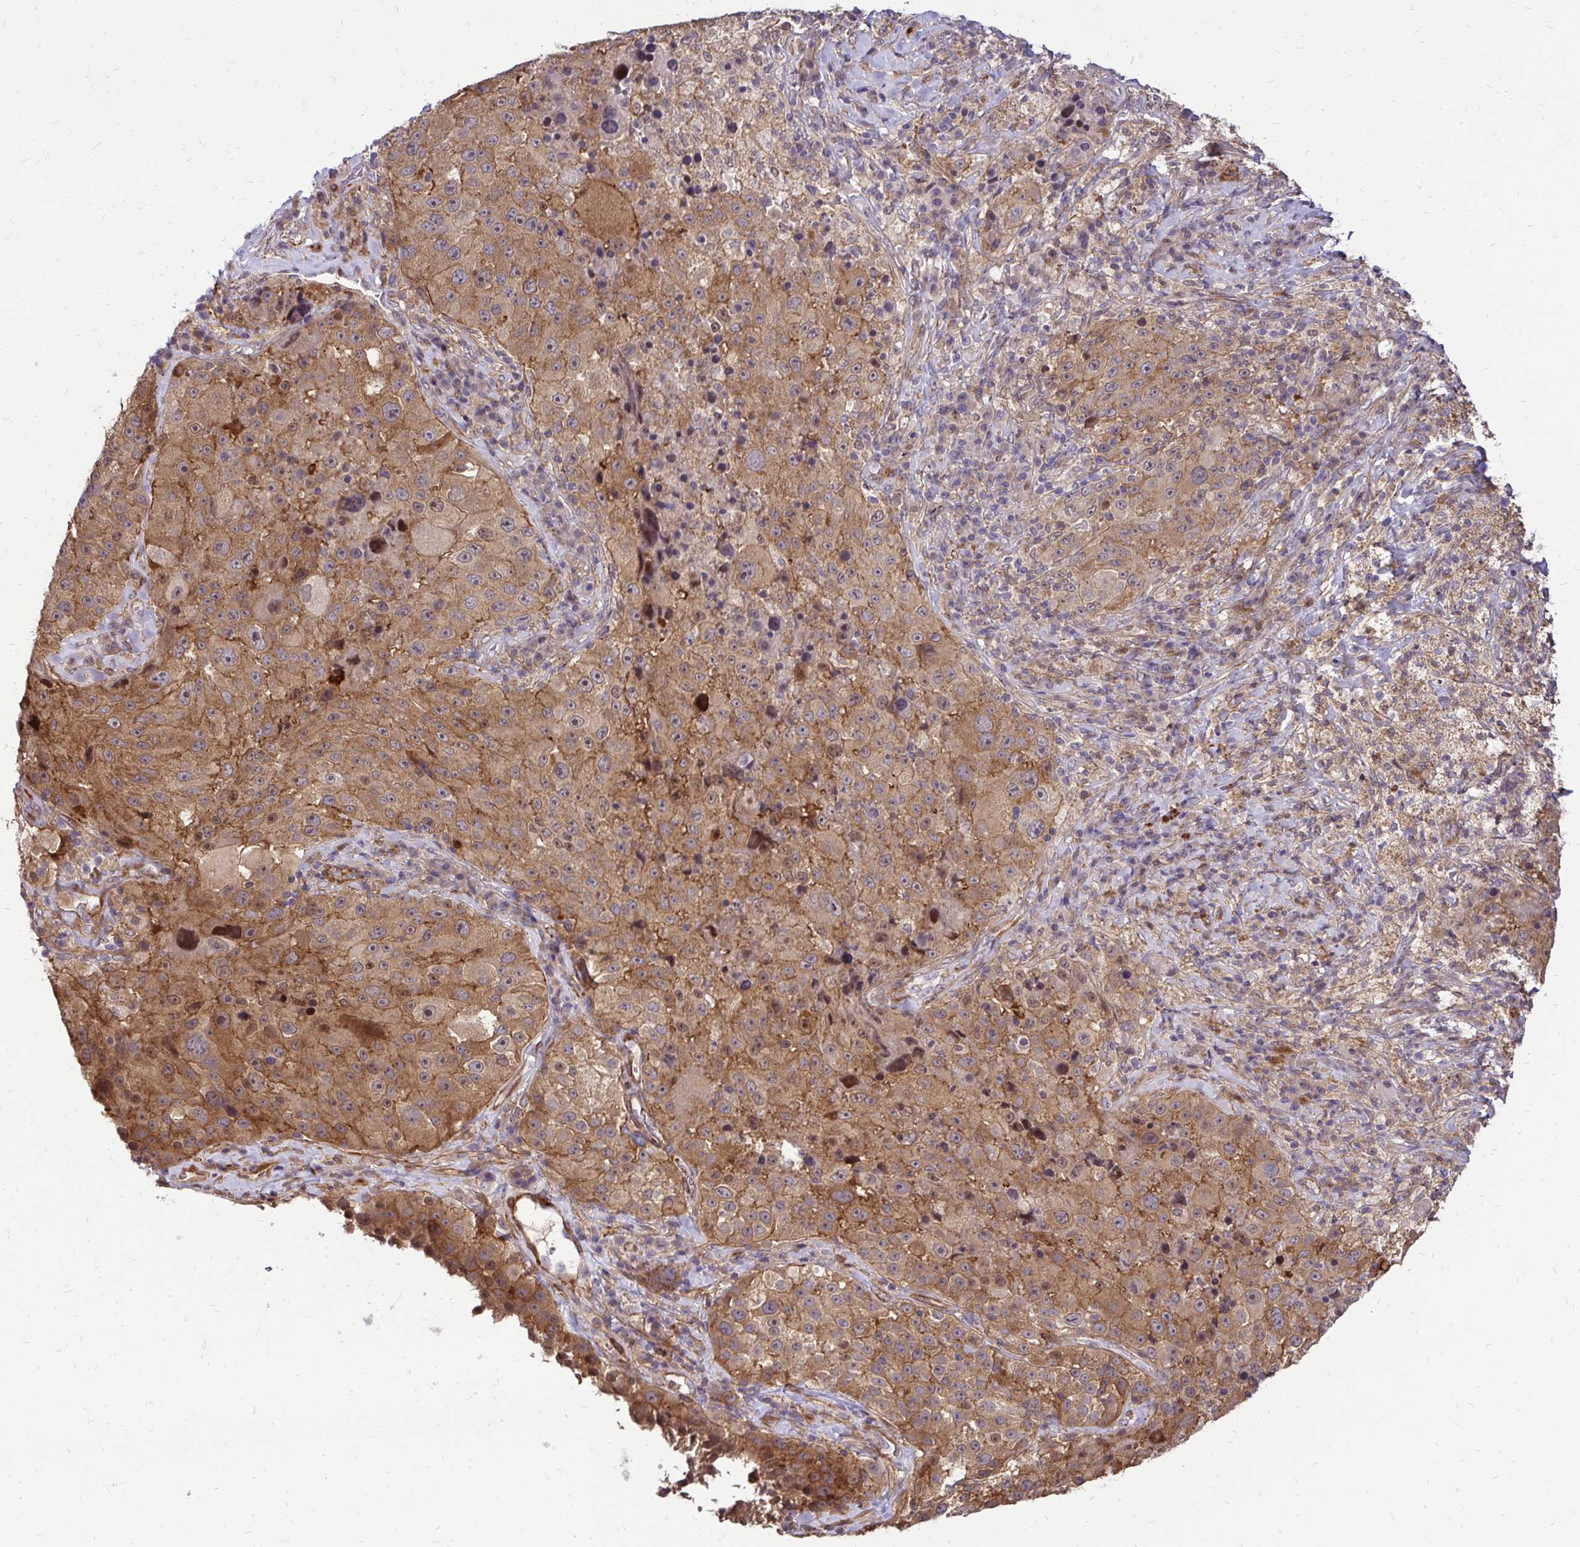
{"staining": {"intensity": "moderate", "quantity": ">75%", "location": "cytoplasmic/membranous"}, "tissue": "melanoma", "cell_type": "Tumor cells", "image_type": "cancer", "snomed": [{"axis": "morphology", "description": "Malignant melanoma, Metastatic site"}, {"axis": "topography", "description": "Lymph node"}], "caption": "IHC micrograph of human malignant melanoma (metastatic site) stained for a protein (brown), which exhibits medium levels of moderate cytoplasmic/membranous positivity in about >75% of tumor cells.", "gene": "TRIP6", "patient": {"sex": "male", "age": 62}}